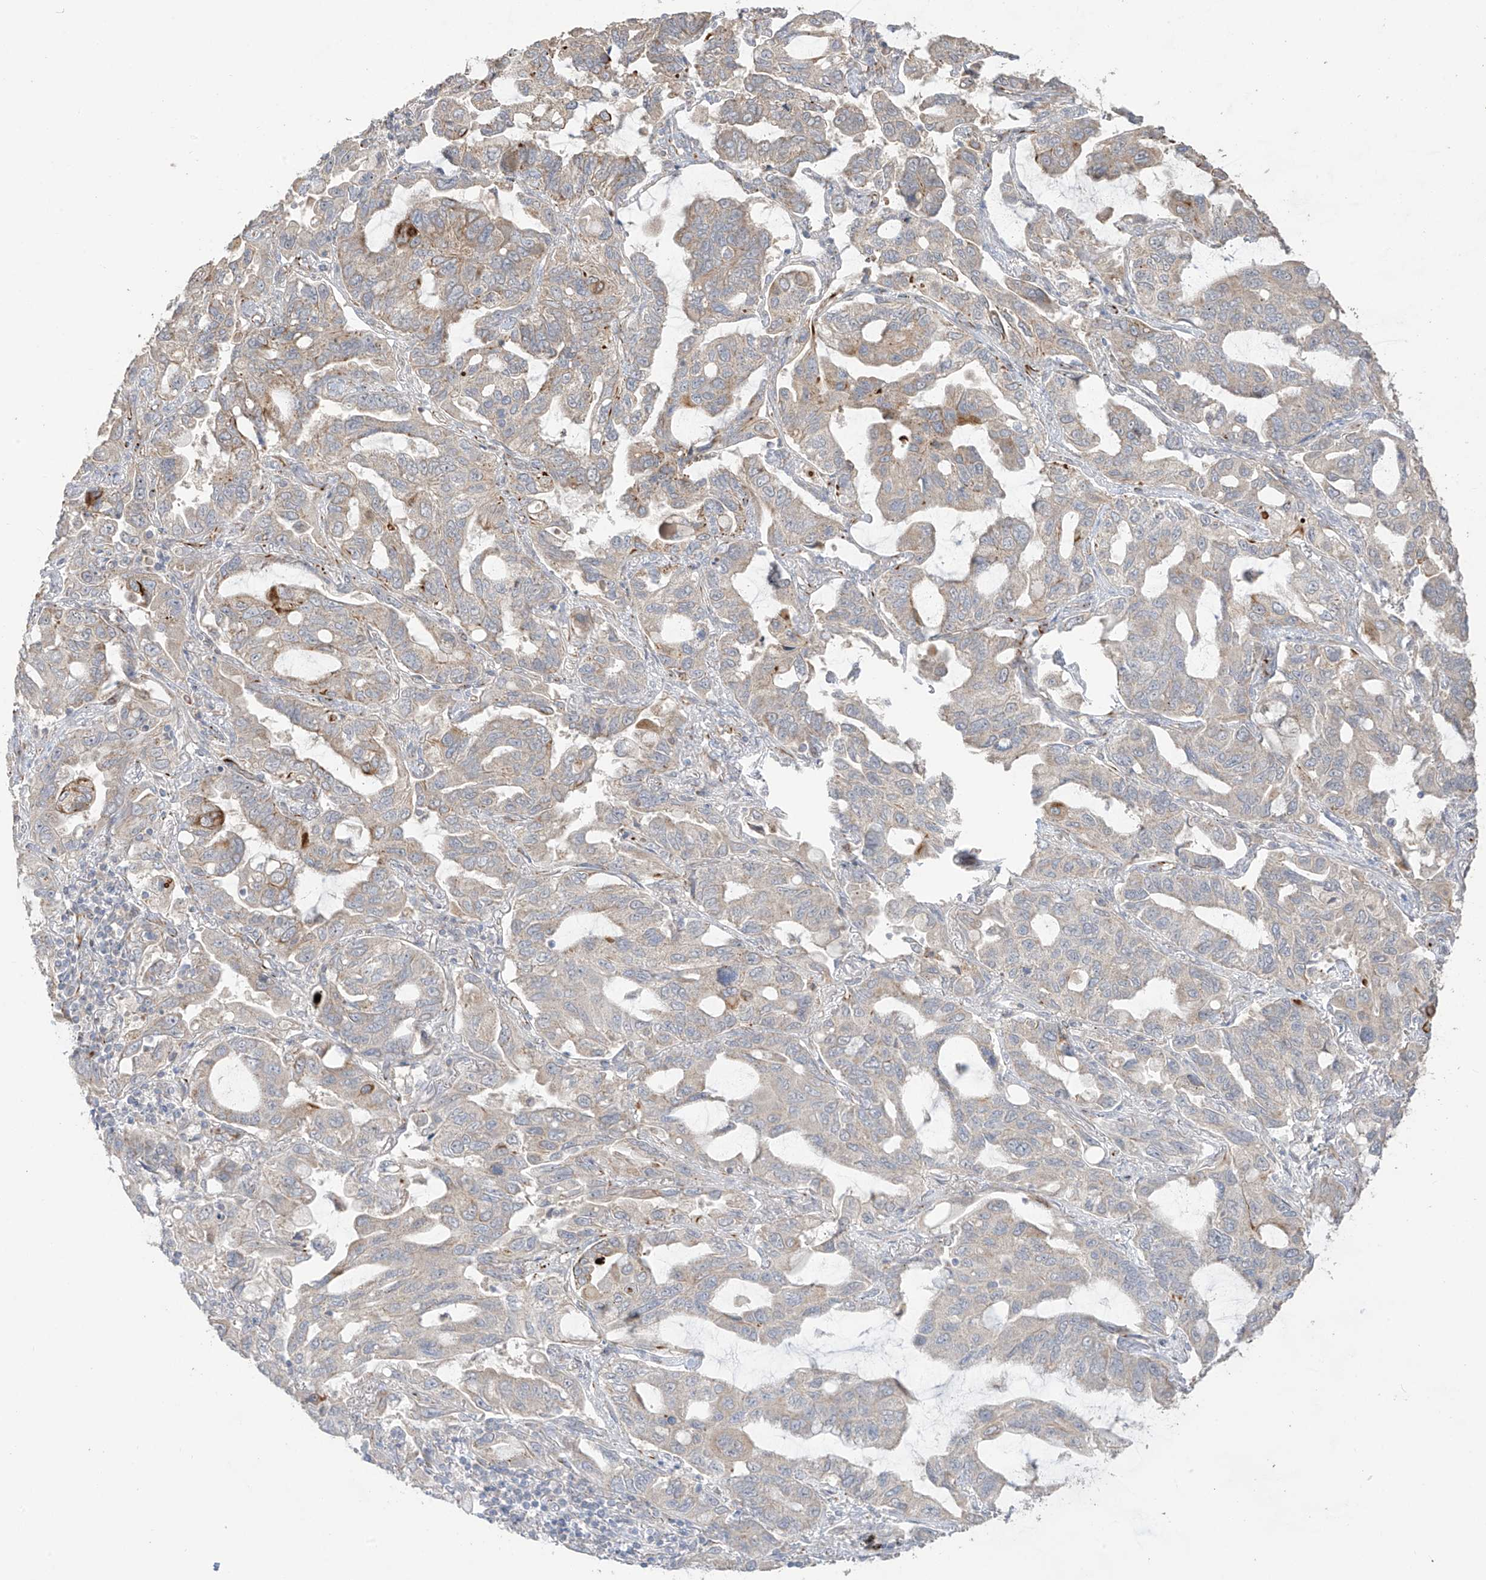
{"staining": {"intensity": "moderate", "quantity": "<25%", "location": "cytoplasmic/membranous"}, "tissue": "lung cancer", "cell_type": "Tumor cells", "image_type": "cancer", "snomed": [{"axis": "morphology", "description": "Adenocarcinoma, NOS"}, {"axis": "topography", "description": "Lung"}], "caption": "A high-resolution micrograph shows IHC staining of adenocarcinoma (lung), which demonstrates moderate cytoplasmic/membranous expression in approximately <25% of tumor cells.", "gene": "DCDC2", "patient": {"sex": "male", "age": 64}}